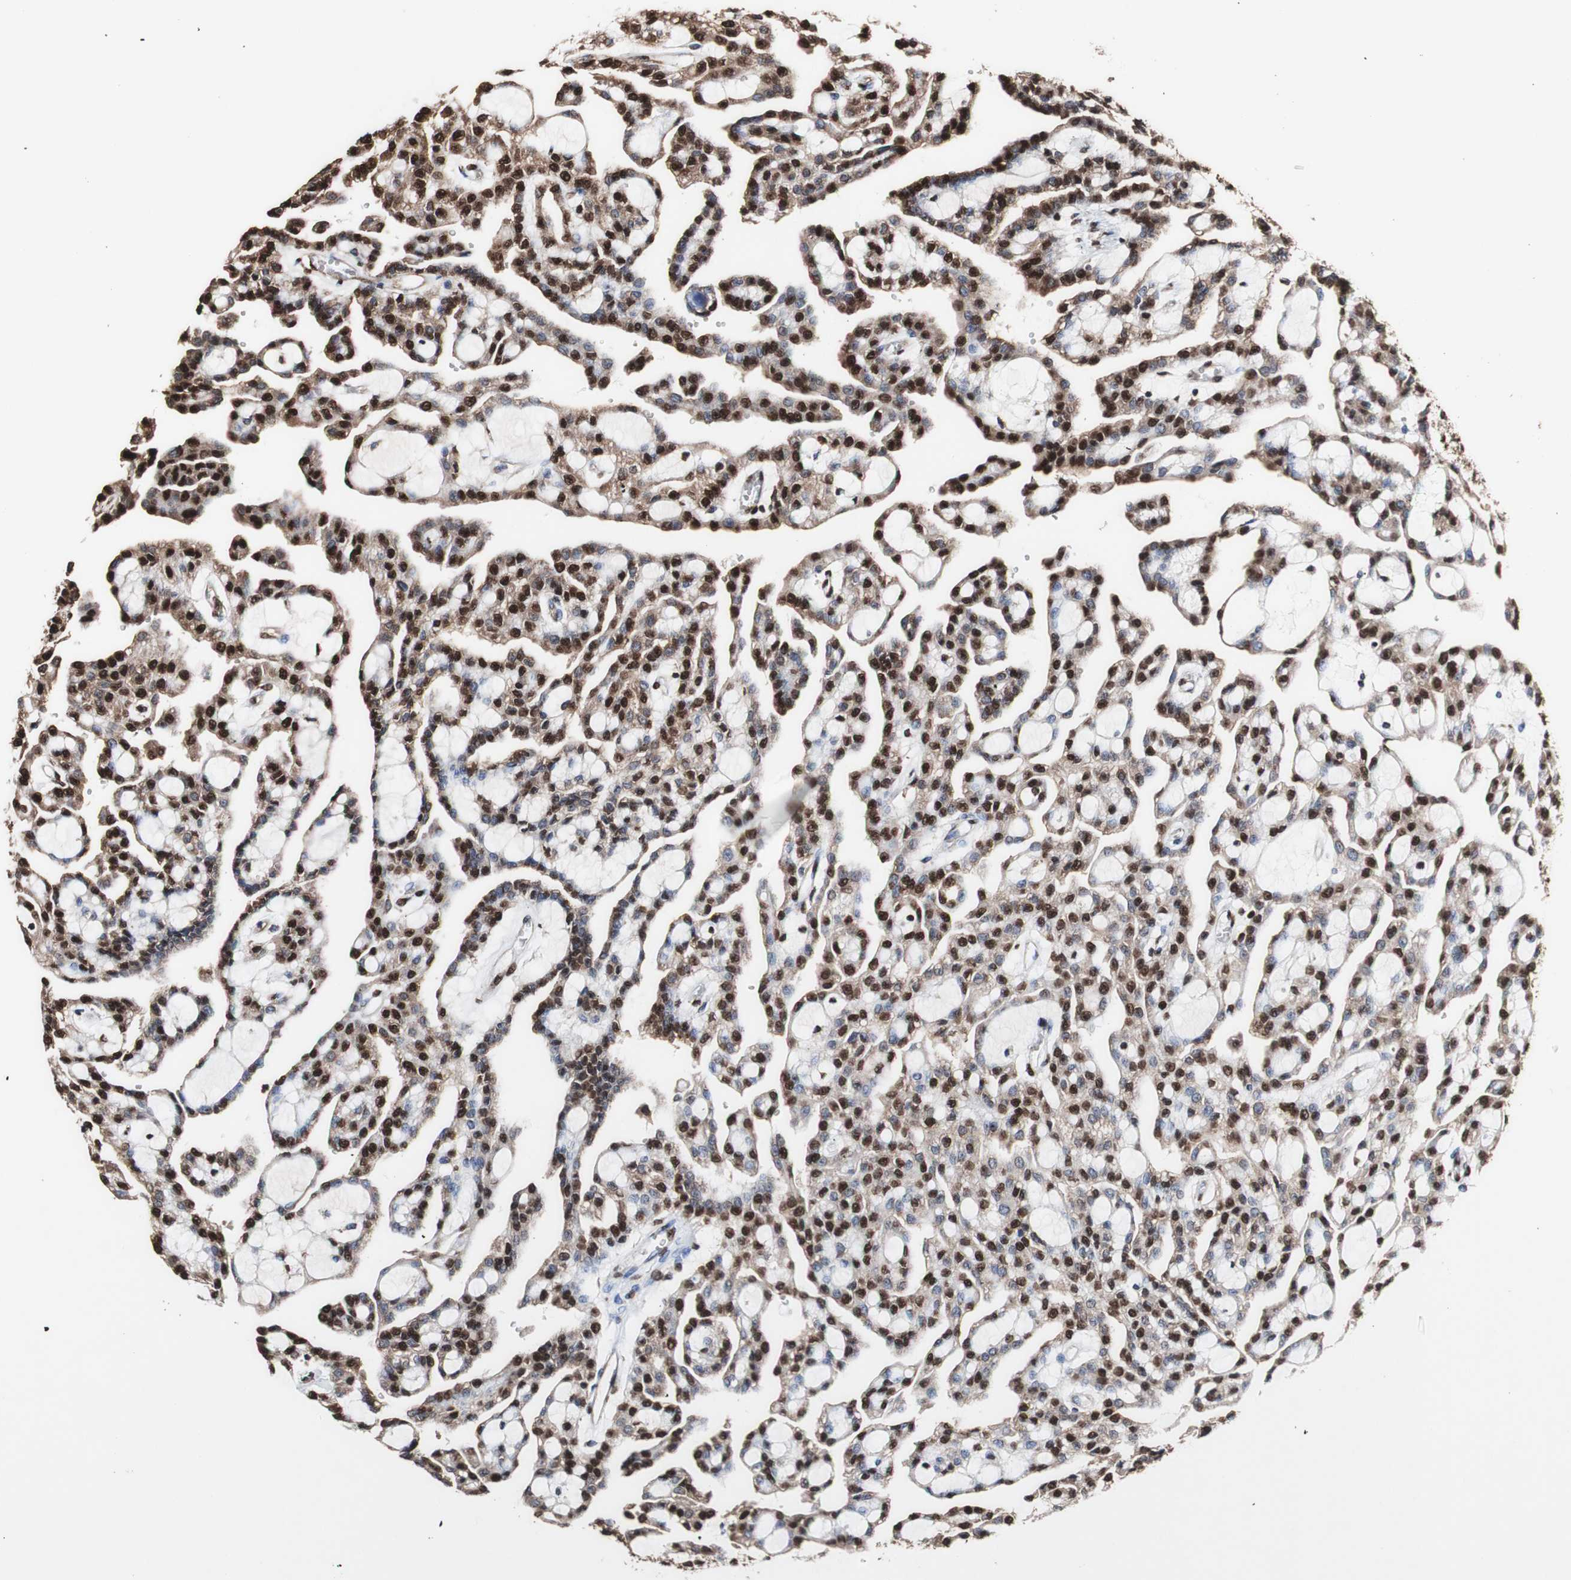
{"staining": {"intensity": "strong", "quantity": ">75%", "location": "cytoplasmic/membranous,nuclear"}, "tissue": "renal cancer", "cell_type": "Tumor cells", "image_type": "cancer", "snomed": [{"axis": "morphology", "description": "Adenocarcinoma, NOS"}, {"axis": "topography", "description": "Kidney"}], "caption": "This micrograph reveals renal cancer stained with IHC to label a protein in brown. The cytoplasmic/membranous and nuclear of tumor cells show strong positivity for the protein. Nuclei are counter-stained blue.", "gene": "PIDD1", "patient": {"sex": "male", "age": 63}}